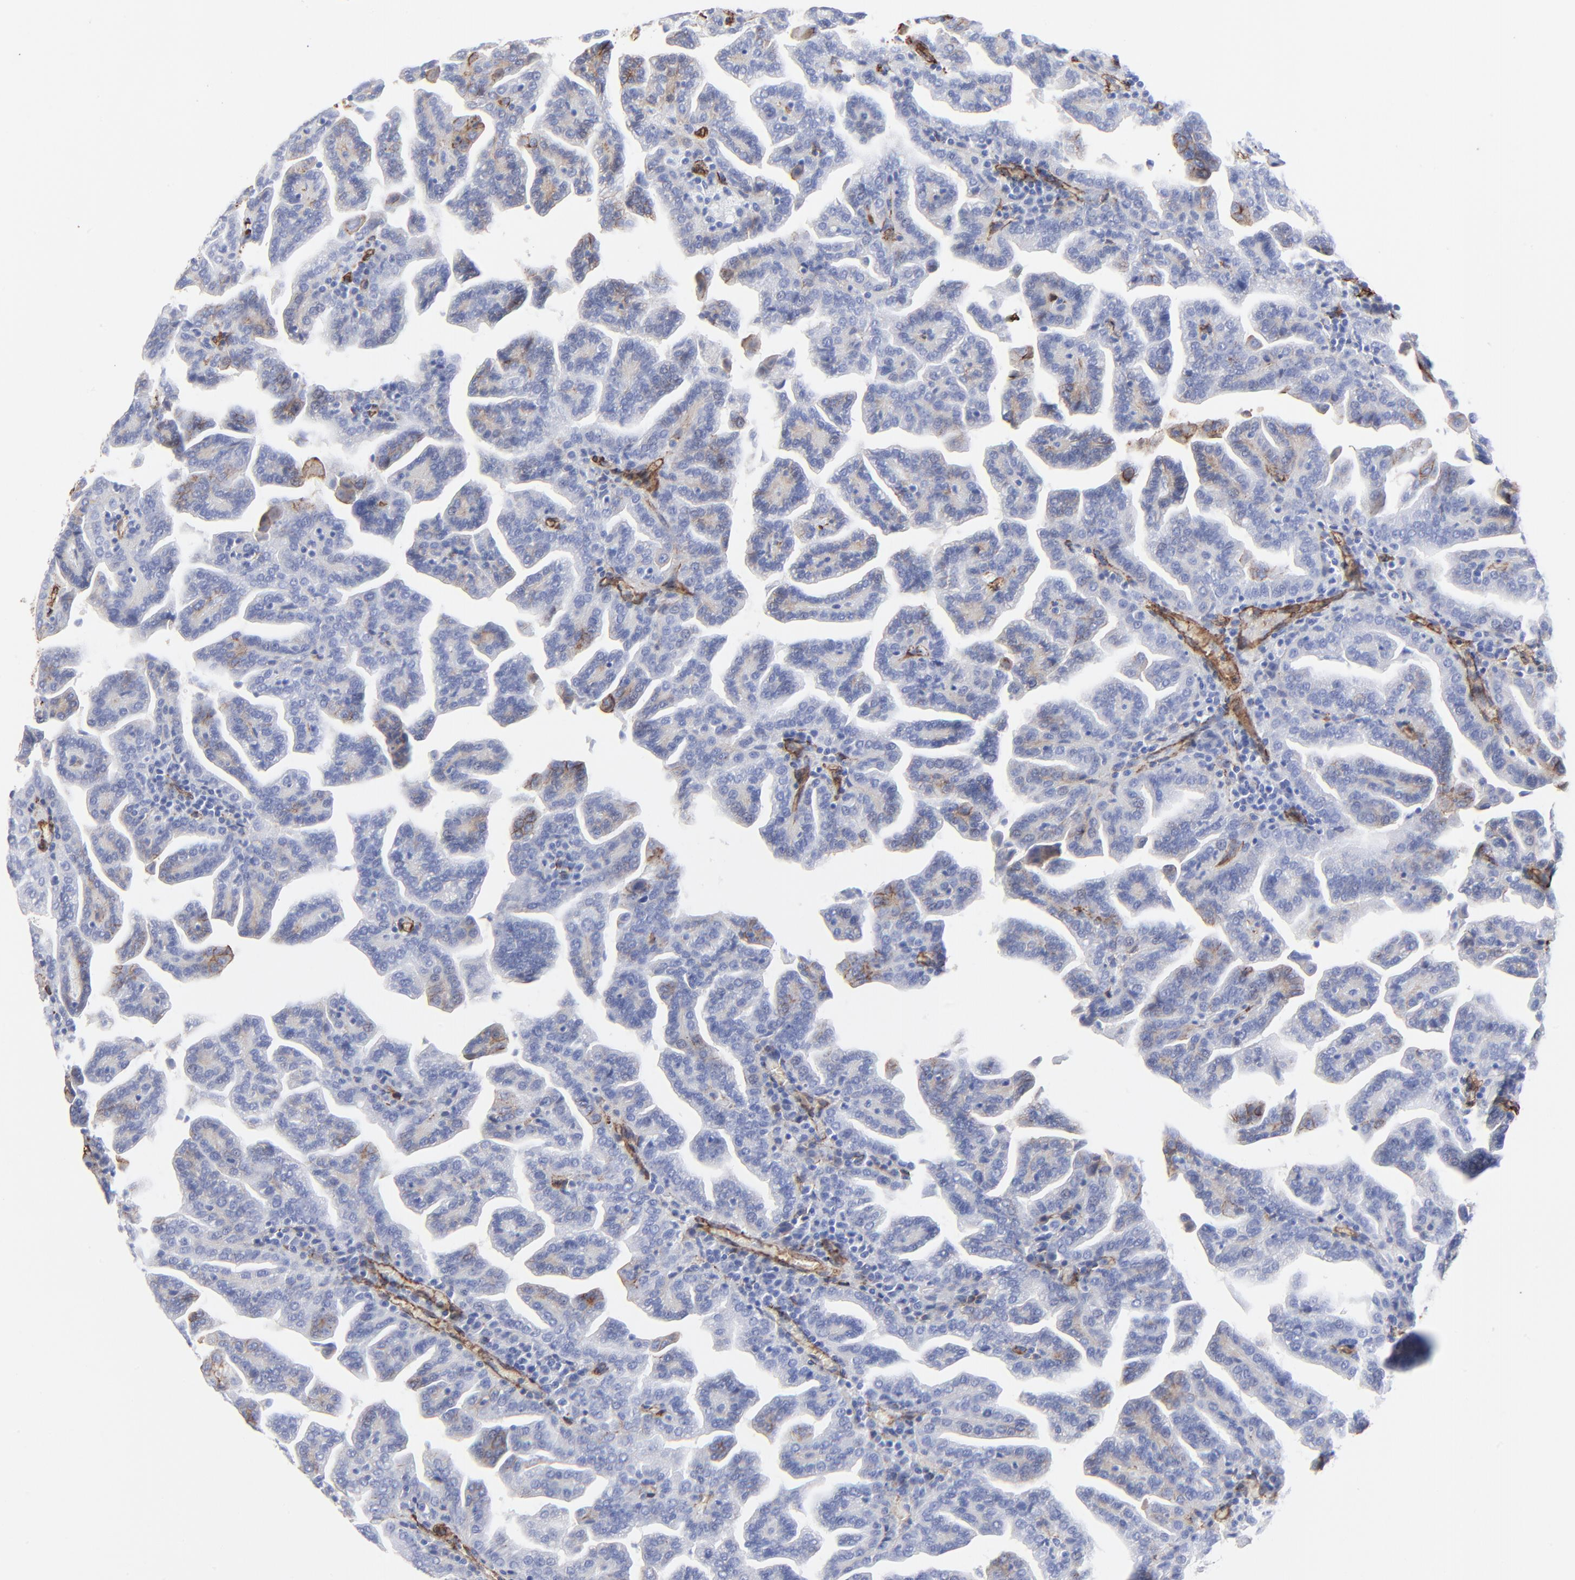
{"staining": {"intensity": "moderate", "quantity": "<25%", "location": "cytoplasmic/membranous"}, "tissue": "renal cancer", "cell_type": "Tumor cells", "image_type": "cancer", "snomed": [{"axis": "morphology", "description": "Adenocarcinoma, NOS"}, {"axis": "topography", "description": "Kidney"}], "caption": "Protein expression analysis of renal adenocarcinoma shows moderate cytoplasmic/membranous staining in about <25% of tumor cells. The staining was performed using DAB to visualize the protein expression in brown, while the nuclei were stained in blue with hematoxylin (Magnification: 20x).", "gene": "CAV1", "patient": {"sex": "male", "age": 61}}